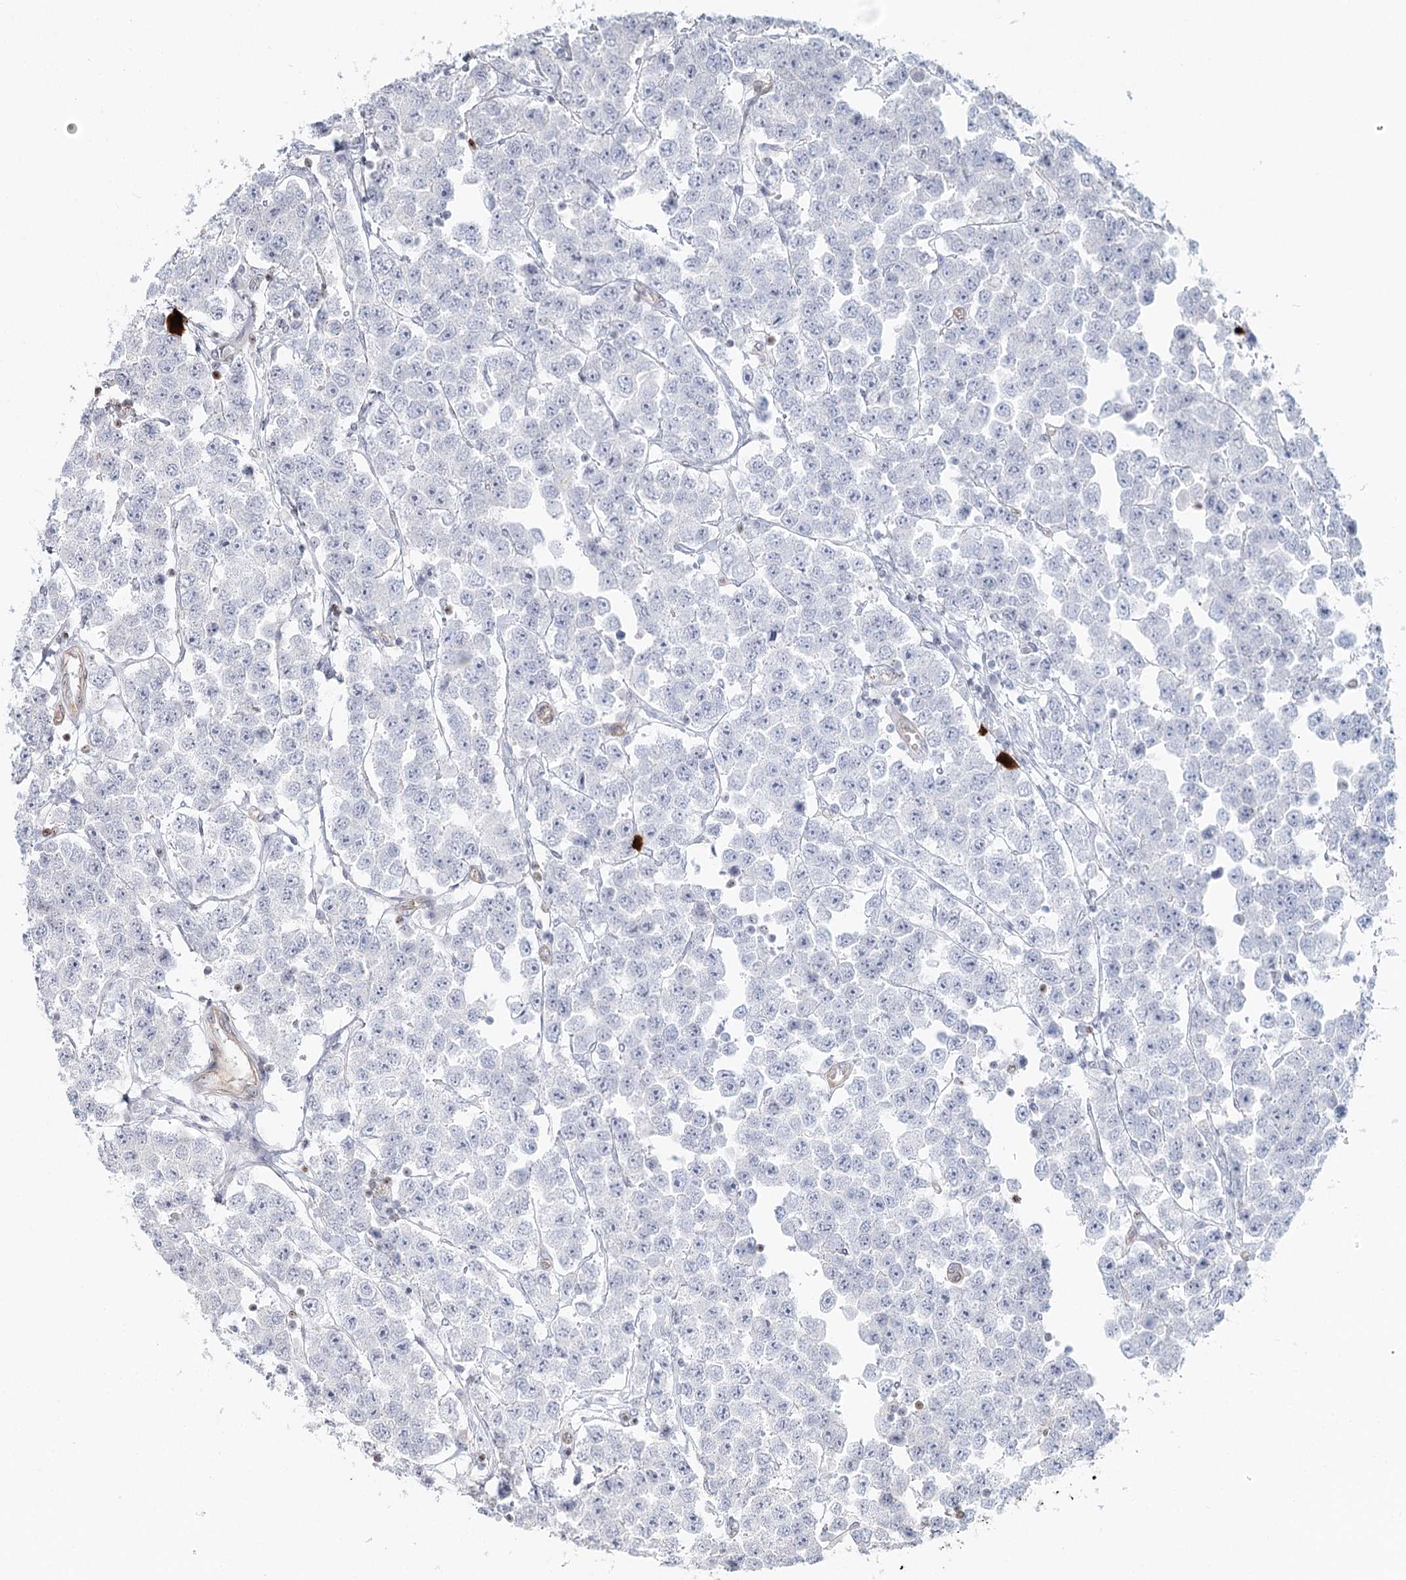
{"staining": {"intensity": "negative", "quantity": "none", "location": "none"}, "tissue": "testis cancer", "cell_type": "Tumor cells", "image_type": "cancer", "snomed": [{"axis": "morphology", "description": "Seminoma, NOS"}, {"axis": "topography", "description": "Testis"}], "caption": "IHC histopathology image of neoplastic tissue: seminoma (testis) stained with DAB exhibits no significant protein positivity in tumor cells.", "gene": "ZFYVE28", "patient": {"sex": "male", "age": 28}}